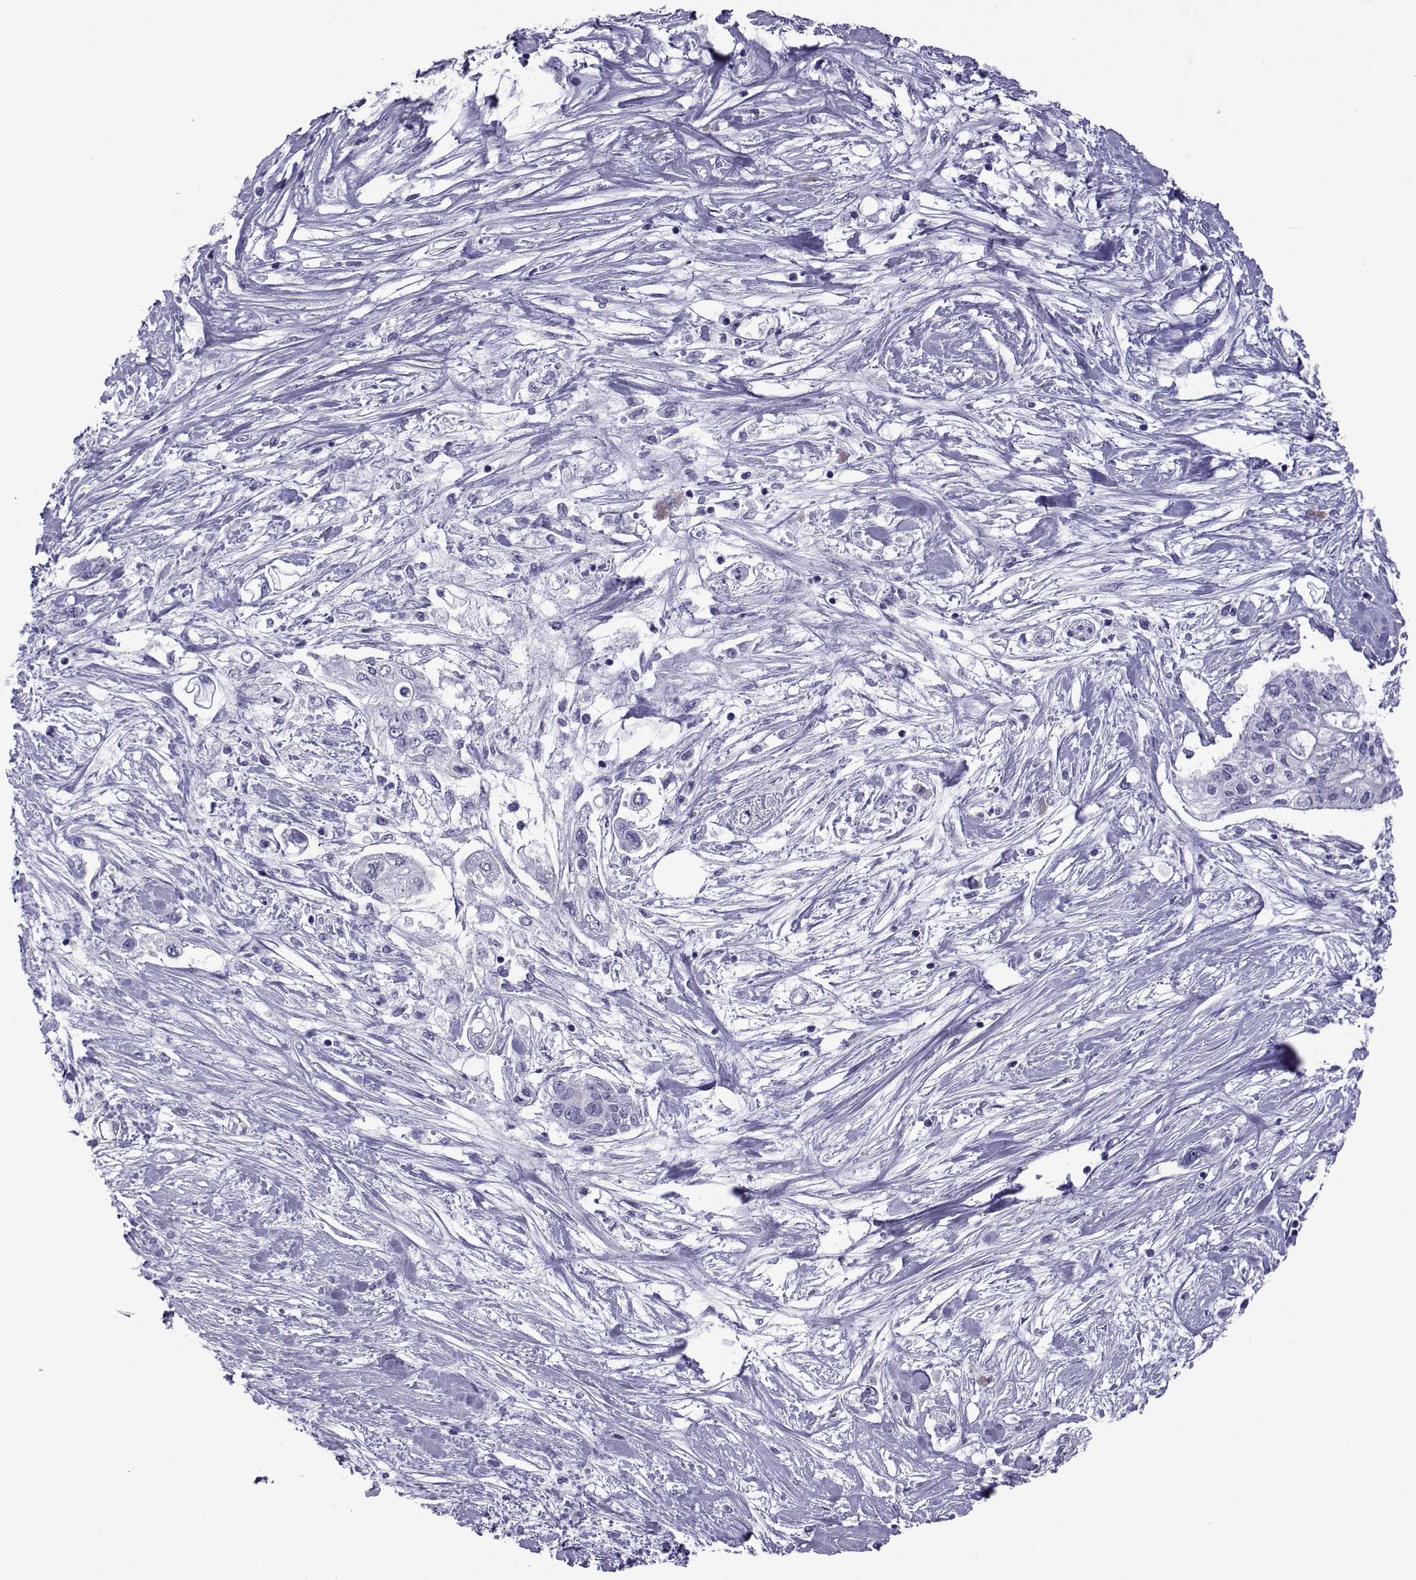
{"staining": {"intensity": "negative", "quantity": "none", "location": "none"}, "tissue": "pancreatic cancer", "cell_type": "Tumor cells", "image_type": "cancer", "snomed": [{"axis": "morphology", "description": "Adenocarcinoma, NOS"}, {"axis": "topography", "description": "Pancreas"}], "caption": "Pancreatic adenocarcinoma stained for a protein using immunohistochemistry exhibits no positivity tumor cells.", "gene": "COL22A1", "patient": {"sex": "female", "age": 77}}